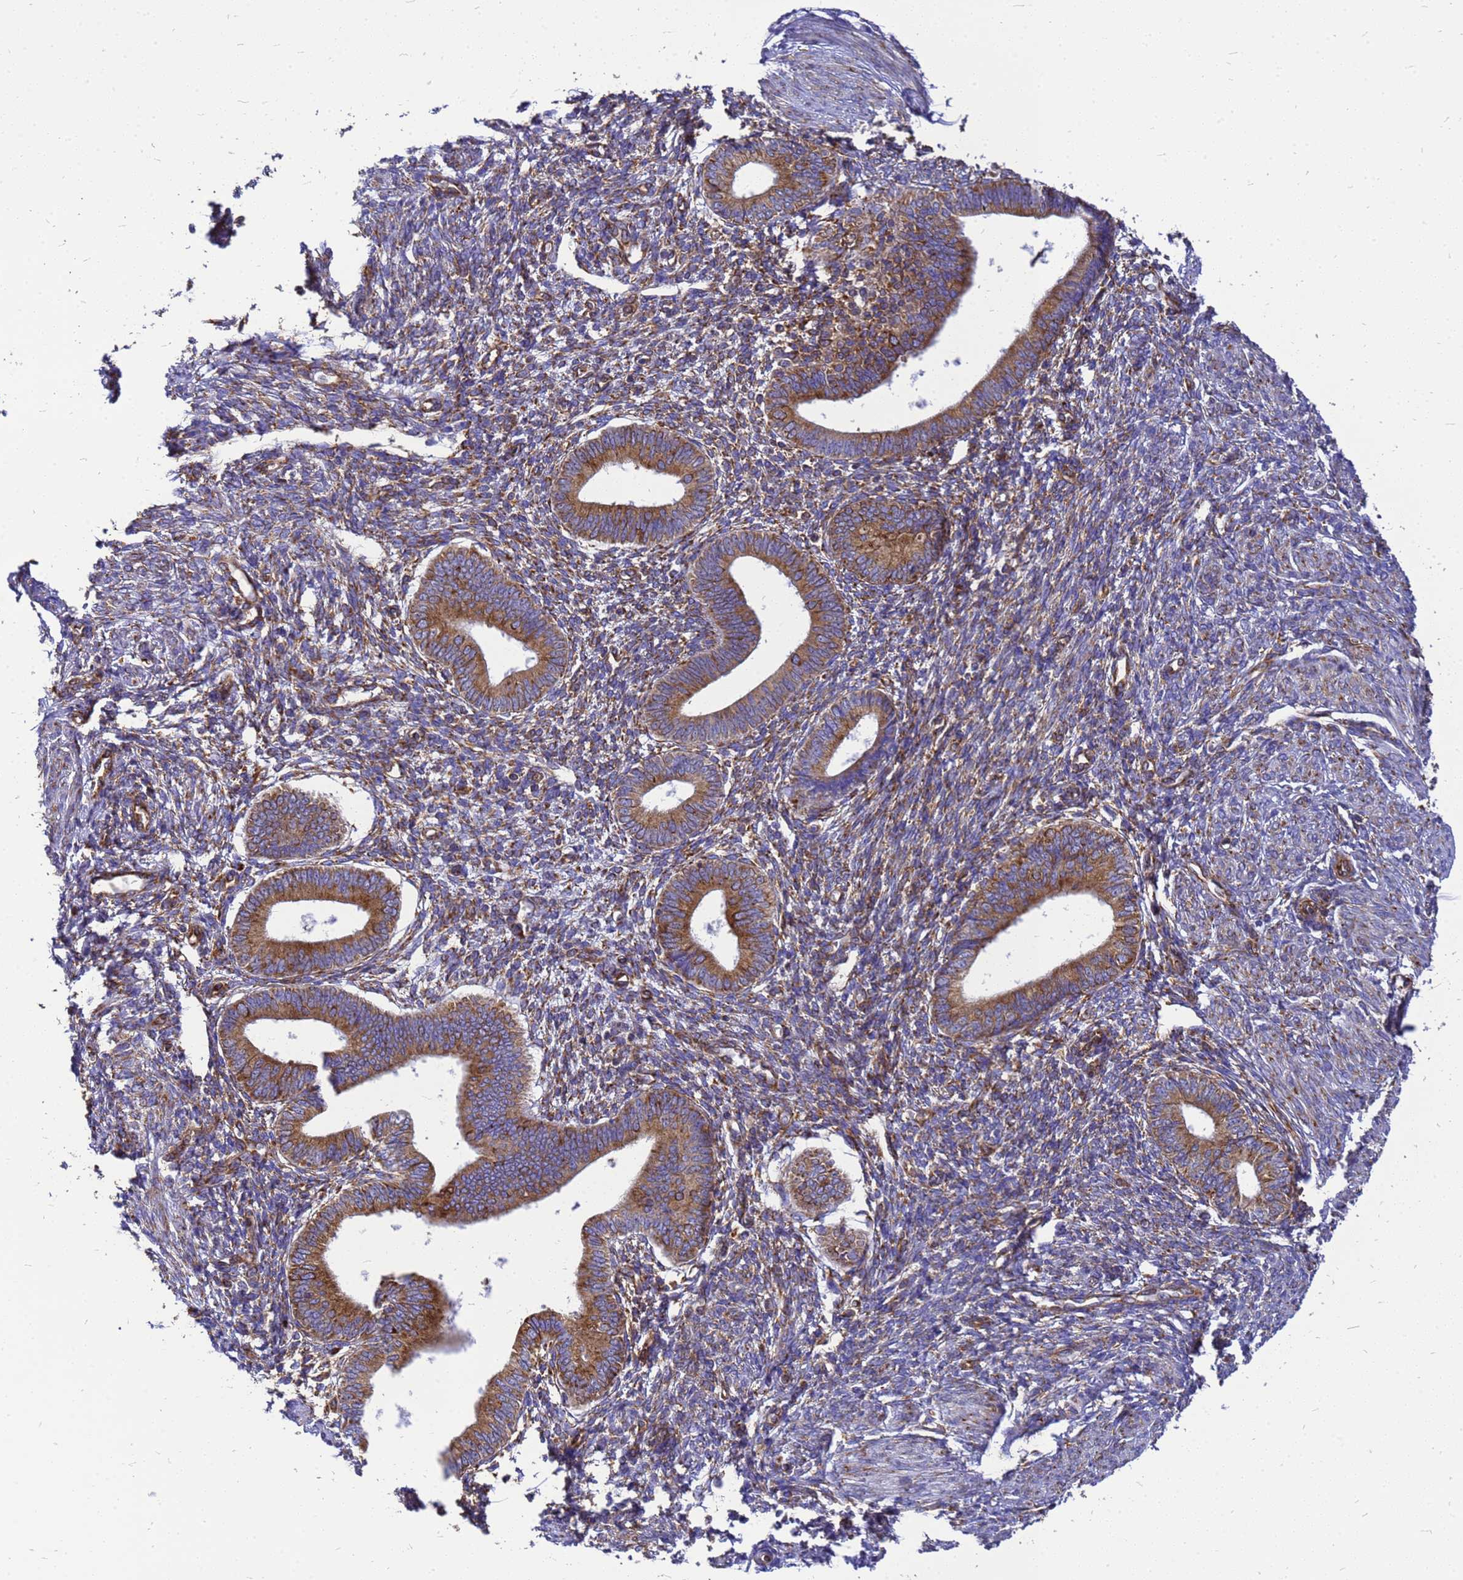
{"staining": {"intensity": "moderate", "quantity": "25%-75%", "location": "cytoplasmic/membranous"}, "tissue": "endometrium", "cell_type": "Cells in endometrial stroma", "image_type": "normal", "snomed": [{"axis": "morphology", "description": "Normal tissue, NOS"}, {"axis": "topography", "description": "Endometrium"}], "caption": "About 25%-75% of cells in endometrial stroma in normal human endometrium exhibit moderate cytoplasmic/membranous protein positivity as visualized by brown immunohistochemical staining.", "gene": "EEF1D", "patient": {"sex": "female", "age": 46}}